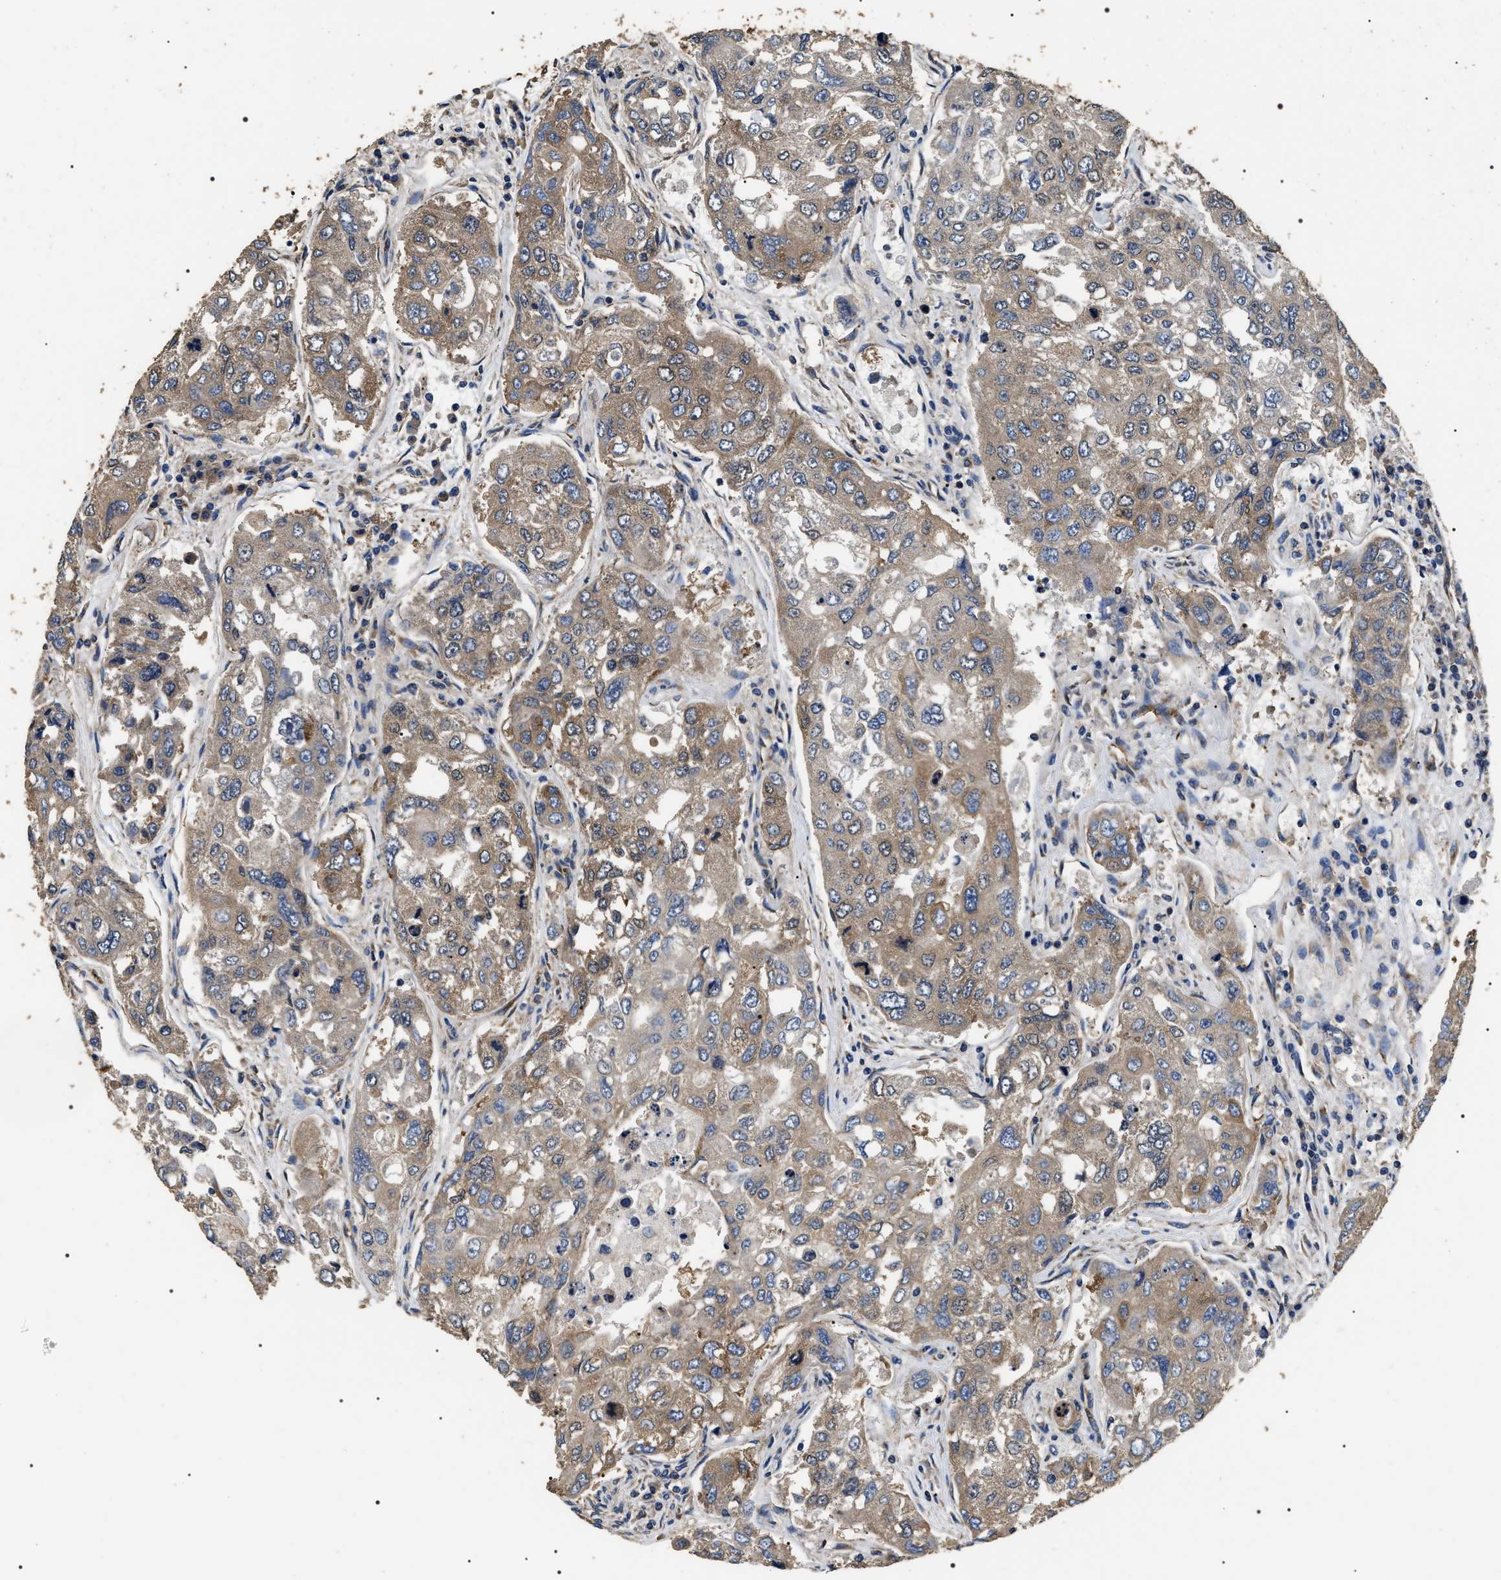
{"staining": {"intensity": "moderate", "quantity": ">75%", "location": "cytoplasmic/membranous"}, "tissue": "urothelial cancer", "cell_type": "Tumor cells", "image_type": "cancer", "snomed": [{"axis": "morphology", "description": "Urothelial carcinoma, High grade"}, {"axis": "topography", "description": "Lymph node"}, {"axis": "topography", "description": "Urinary bladder"}], "caption": "Protein staining shows moderate cytoplasmic/membranous positivity in about >75% of tumor cells in urothelial cancer. (DAB IHC, brown staining for protein, blue staining for nuclei).", "gene": "KTN1", "patient": {"sex": "male", "age": 51}}